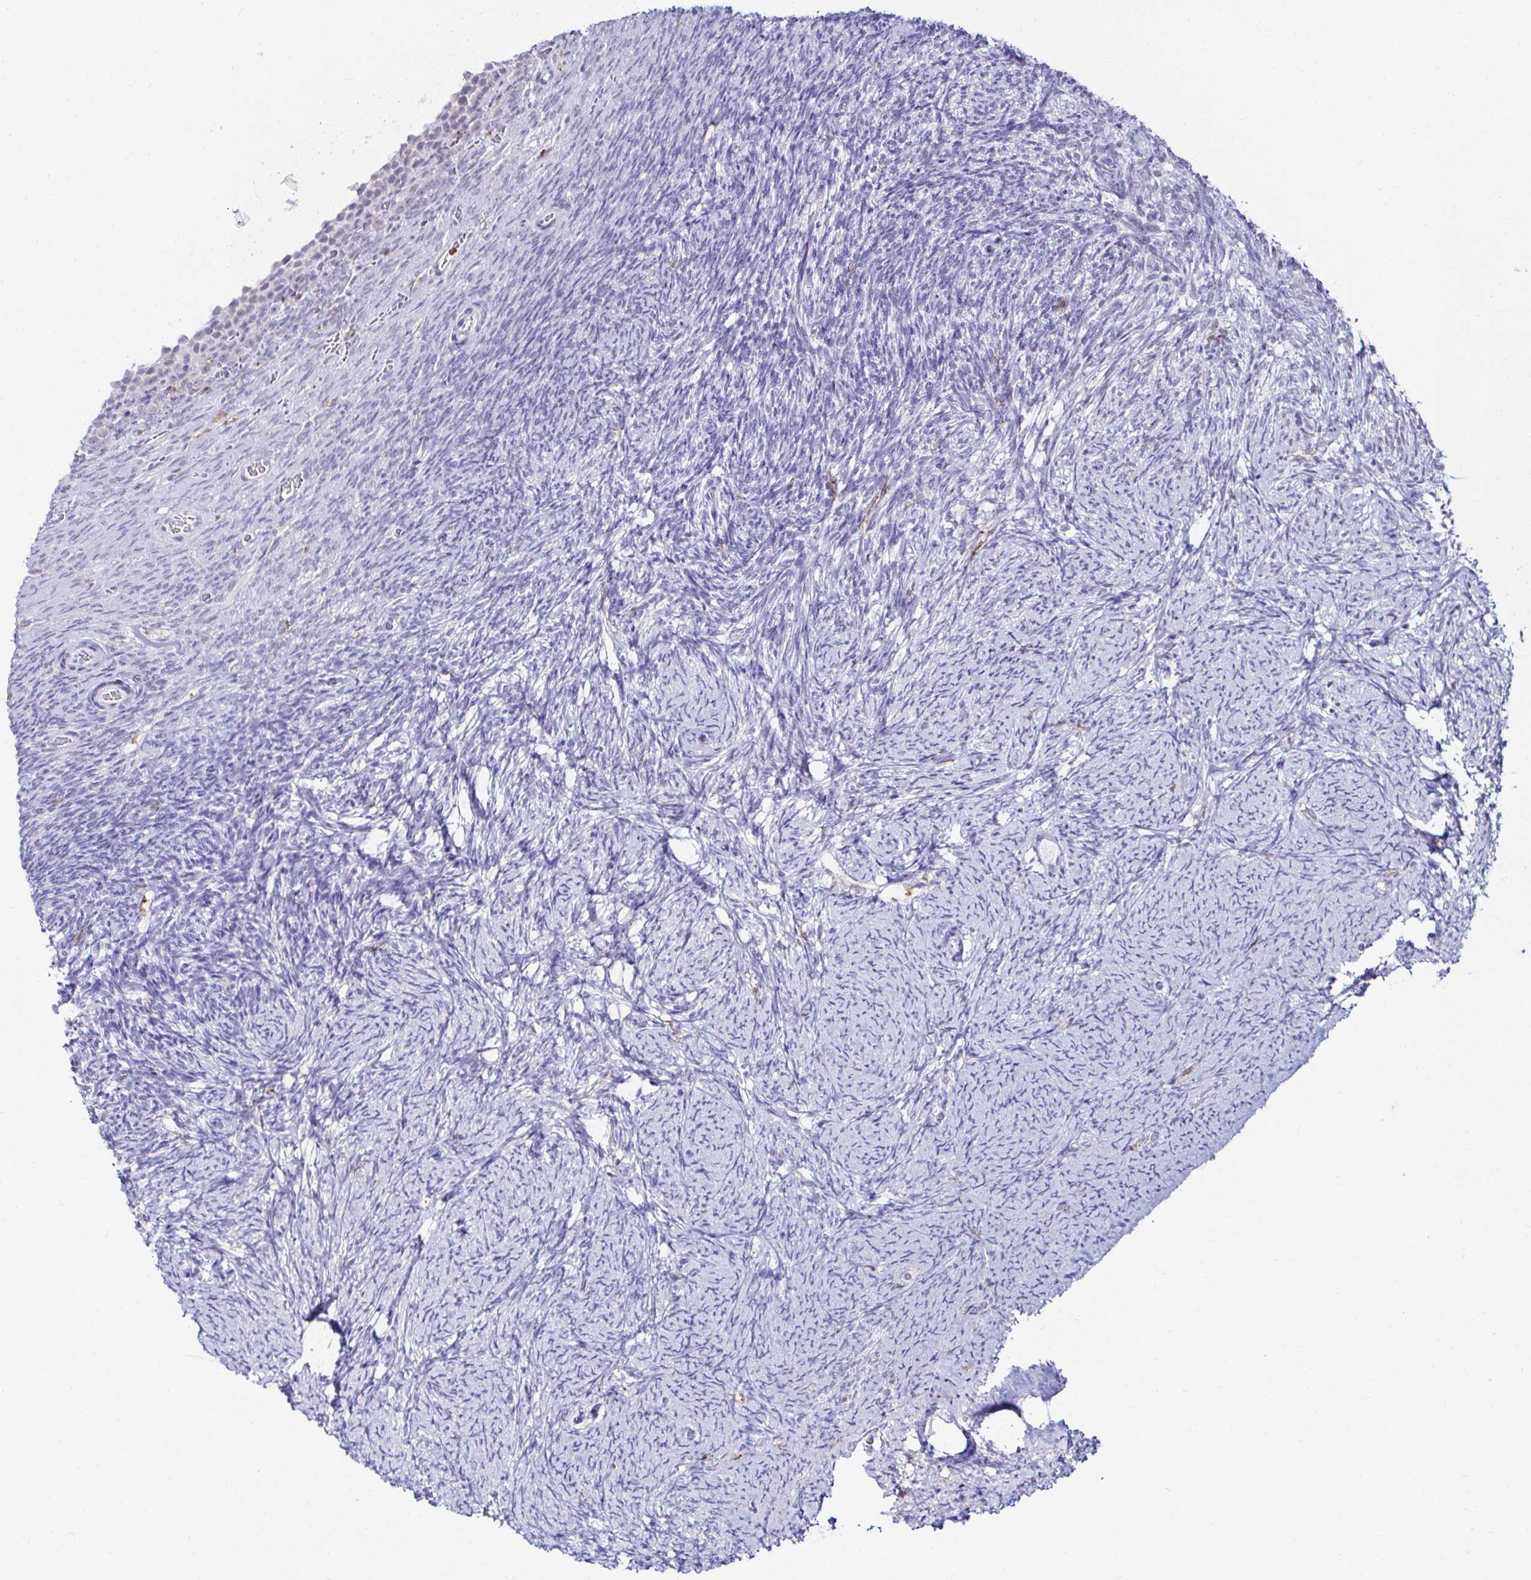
{"staining": {"intensity": "negative", "quantity": "none", "location": "none"}, "tissue": "ovary", "cell_type": "Ovarian stroma cells", "image_type": "normal", "snomed": [{"axis": "morphology", "description": "Normal tissue, NOS"}, {"axis": "topography", "description": "Ovary"}], "caption": "IHC image of benign ovary: ovary stained with DAB displays no significant protein expression in ovarian stroma cells. The staining is performed using DAB (3,3'-diaminobenzidine) brown chromogen with nuclei counter-stained in using hematoxylin.", "gene": "CYBB", "patient": {"sex": "female", "age": 34}}